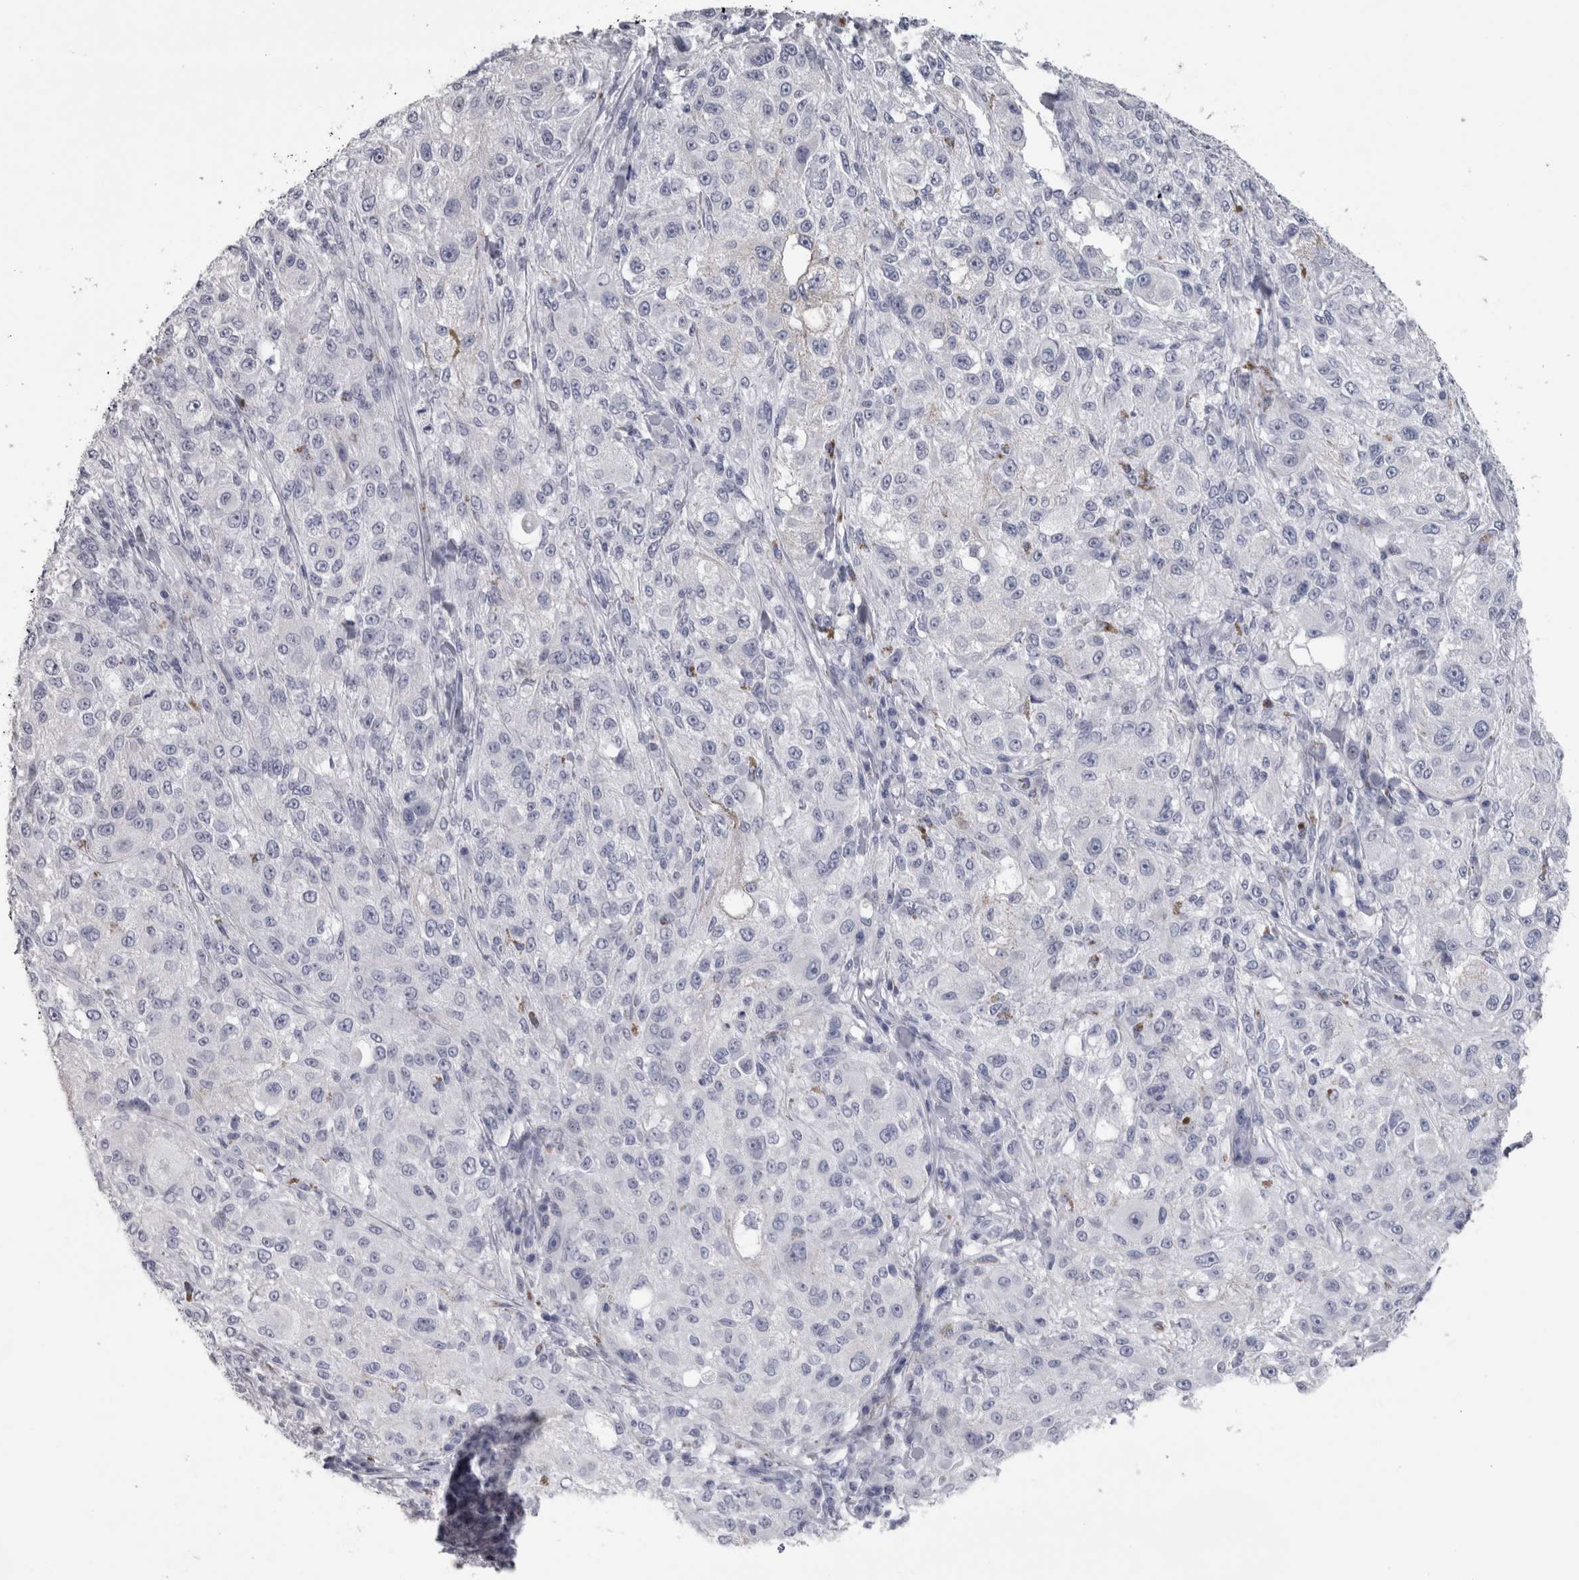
{"staining": {"intensity": "negative", "quantity": "none", "location": "none"}, "tissue": "melanoma", "cell_type": "Tumor cells", "image_type": "cancer", "snomed": [{"axis": "morphology", "description": "Necrosis, NOS"}, {"axis": "morphology", "description": "Malignant melanoma, NOS"}, {"axis": "topography", "description": "Skin"}], "caption": "Immunohistochemical staining of human melanoma shows no significant staining in tumor cells.", "gene": "PTH", "patient": {"sex": "female", "age": 87}}